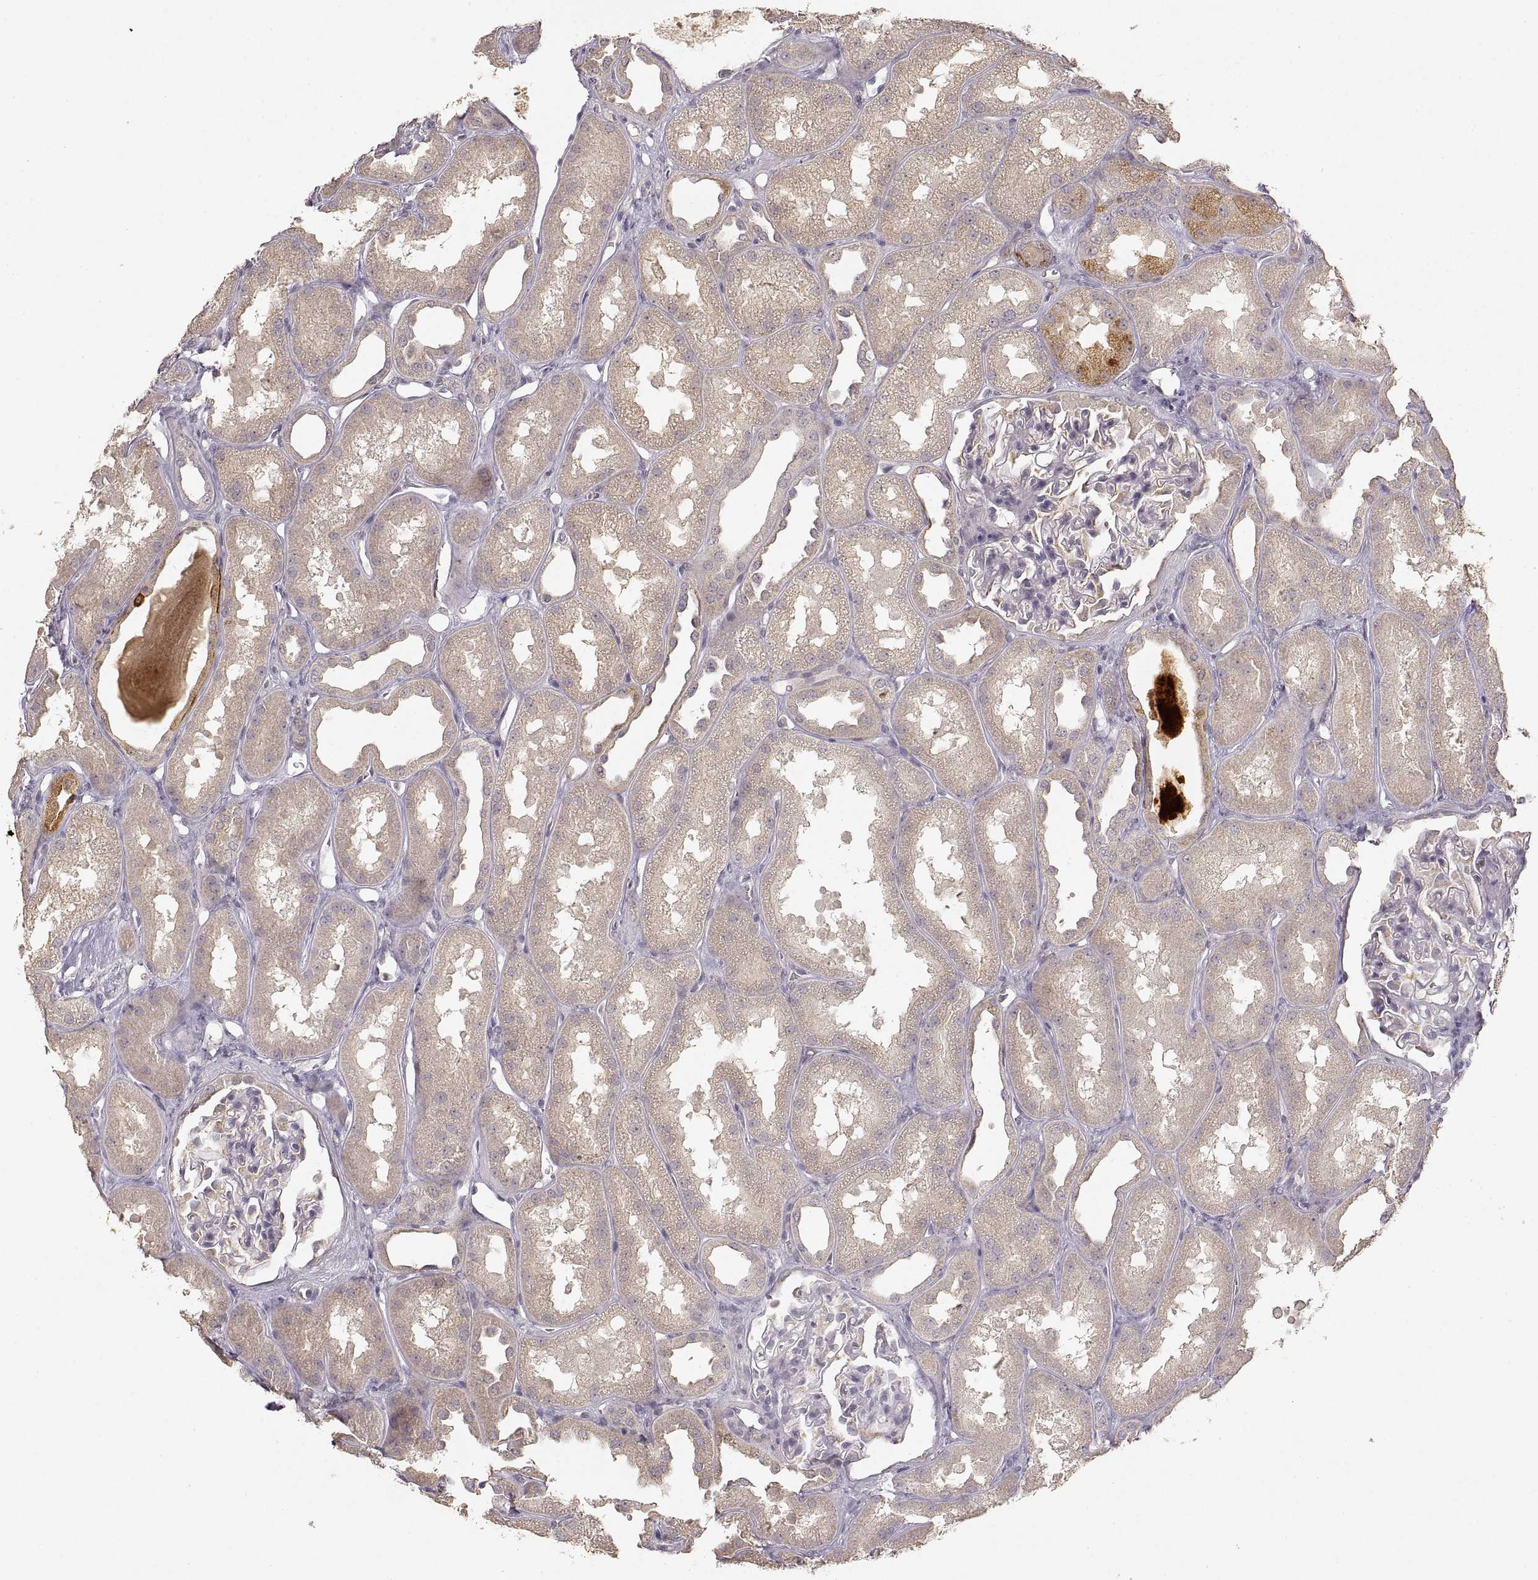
{"staining": {"intensity": "negative", "quantity": "none", "location": "none"}, "tissue": "kidney", "cell_type": "Cells in glomeruli", "image_type": "normal", "snomed": [{"axis": "morphology", "description": "Normal tissue, NOS"}, {"axis": "topography", "description": "Kidney"}], "caption": "Immunohistochemistry of normal human kidney shows no positivity in cells in glomeruli.", "gene": "LAMC2", "patient": {"sex": "male", "age": 61}}